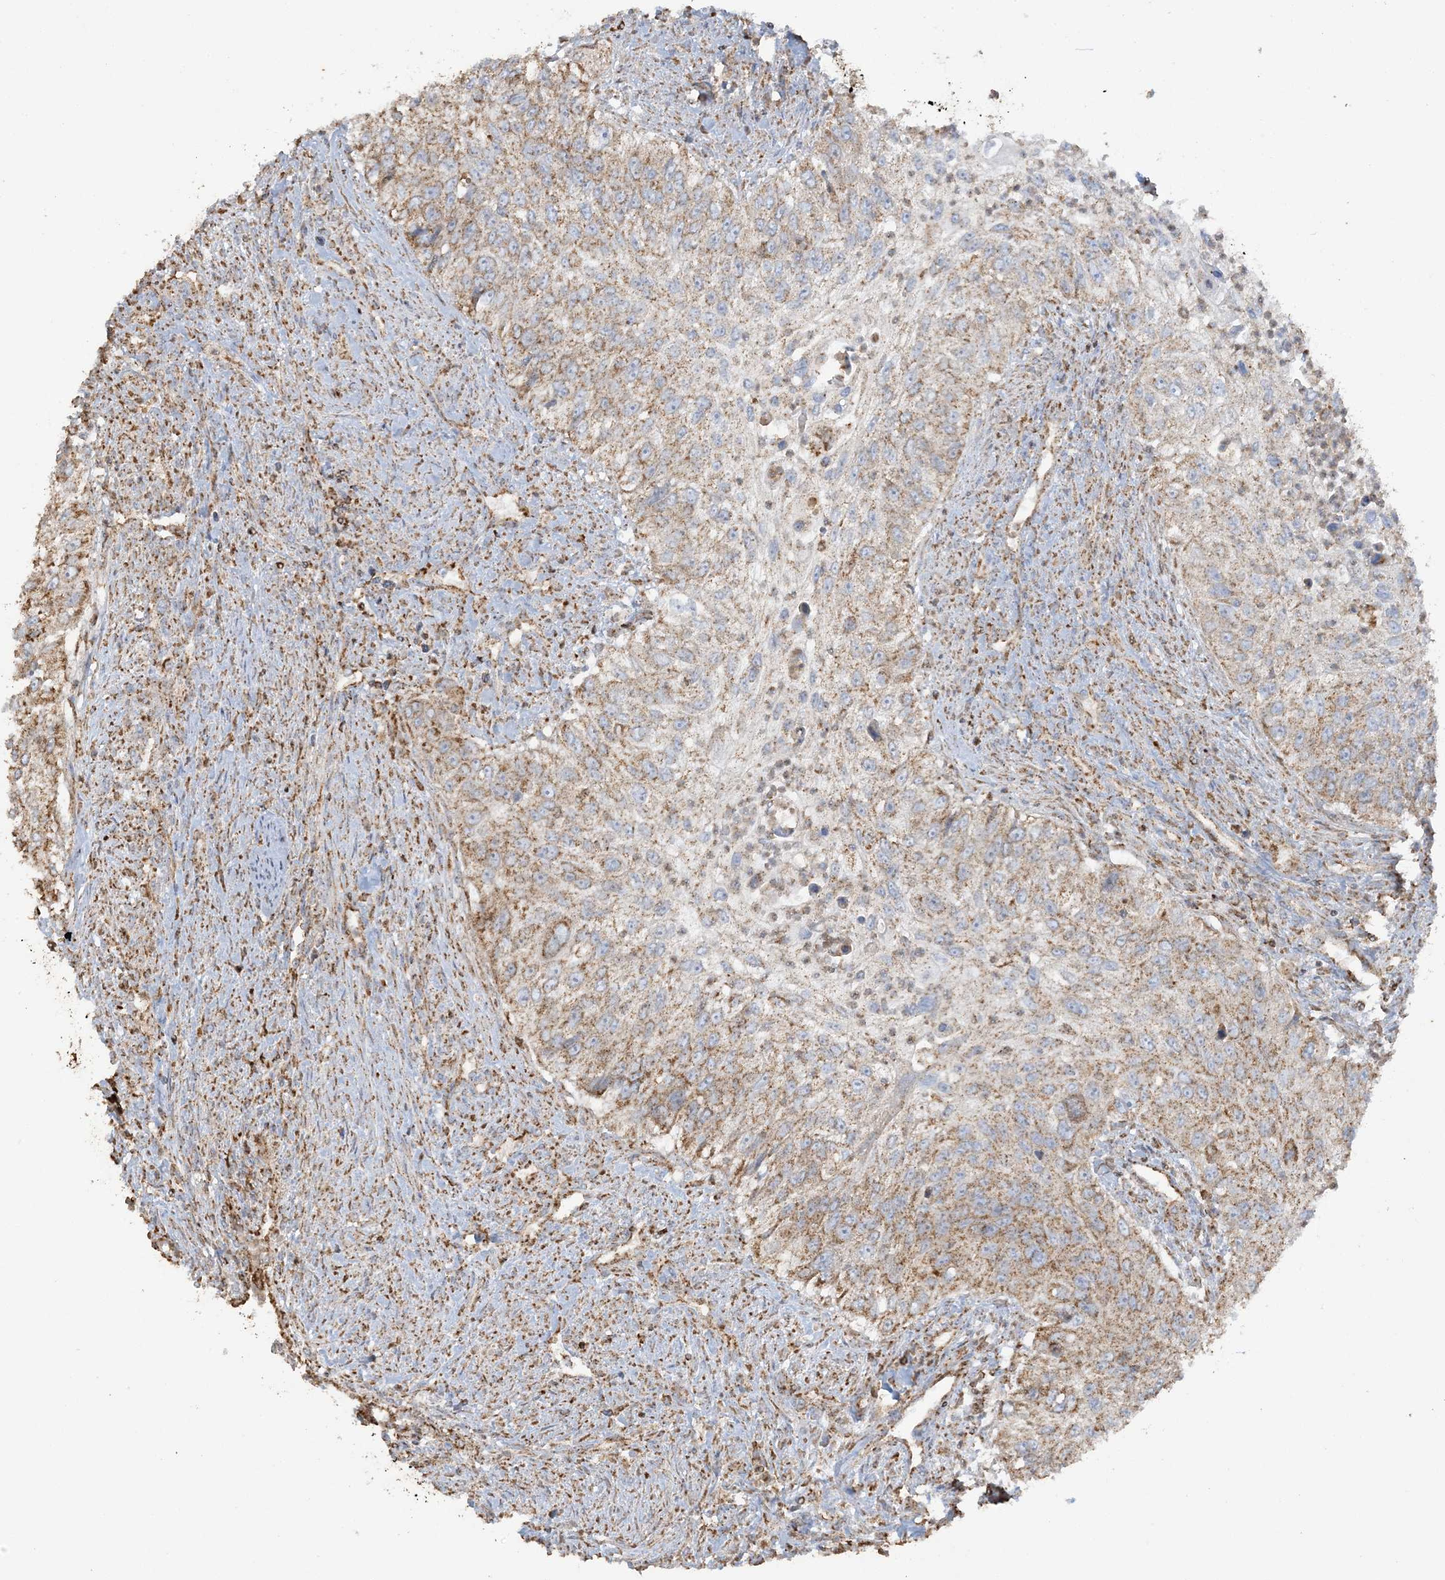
{"staining": {"intensity": "moderate", "quantity": ">75%", "location": "cytoplasmic/membranous"}, "tissue": "urothelial cancer", "cell_type": "Tumor cells", "image_type": "cancer", "snomed": [{"axis": "morphology", "description": "Urothelial carcinoma, High grade"}, {"axis": "topography", "description": "Urinary bladder"}], "caption": "Moderate cytoplasmic/membranous protein positivity is appreciated in approximately >75% of tumor cells in urothelial cancer. The staining is performed using DAB brown chromogen to label protein expression. The nuclei are counter-stained blue using hematoxylin.", "gene": "AGA", "patient": {"sex": "female", "age": 60}}